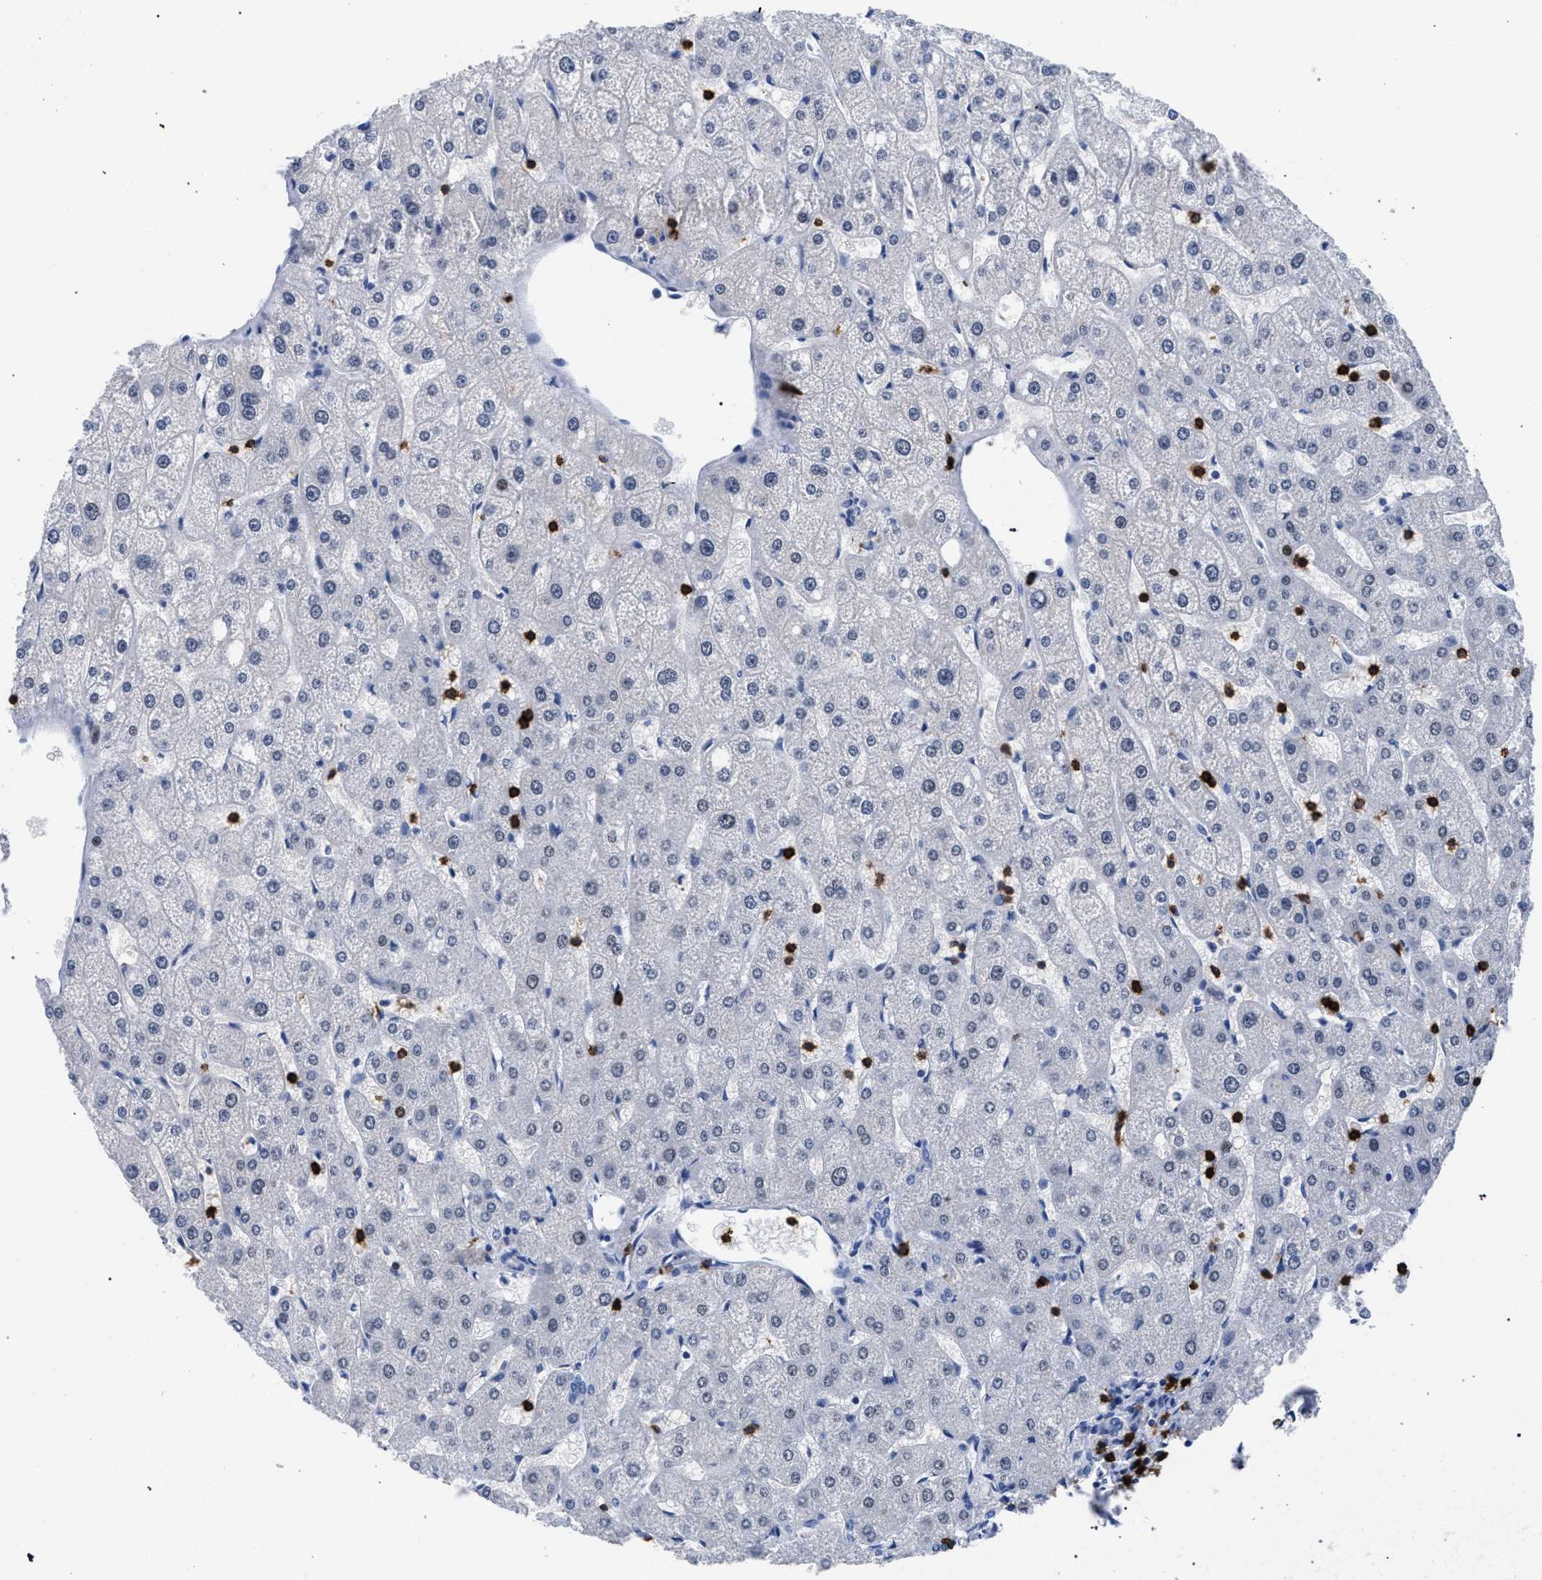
{"staining": {"intensity": "negative", "quantity": "none", "location": "none"}, "tissue": "liver", "cell_type": "Cholangiocytes", "image_type": "normal", "snomed": [{"axis": "morphology", "description": "Normal tissue, NOS"}, {"axis": "topography", "description": "Liver"}], "caption": "Liver was stained to show a protein in brown. There is no significant staining in cholangiocytes.", "gene": "KLRK1", "patient": {"sex": "male", "age": 67}}